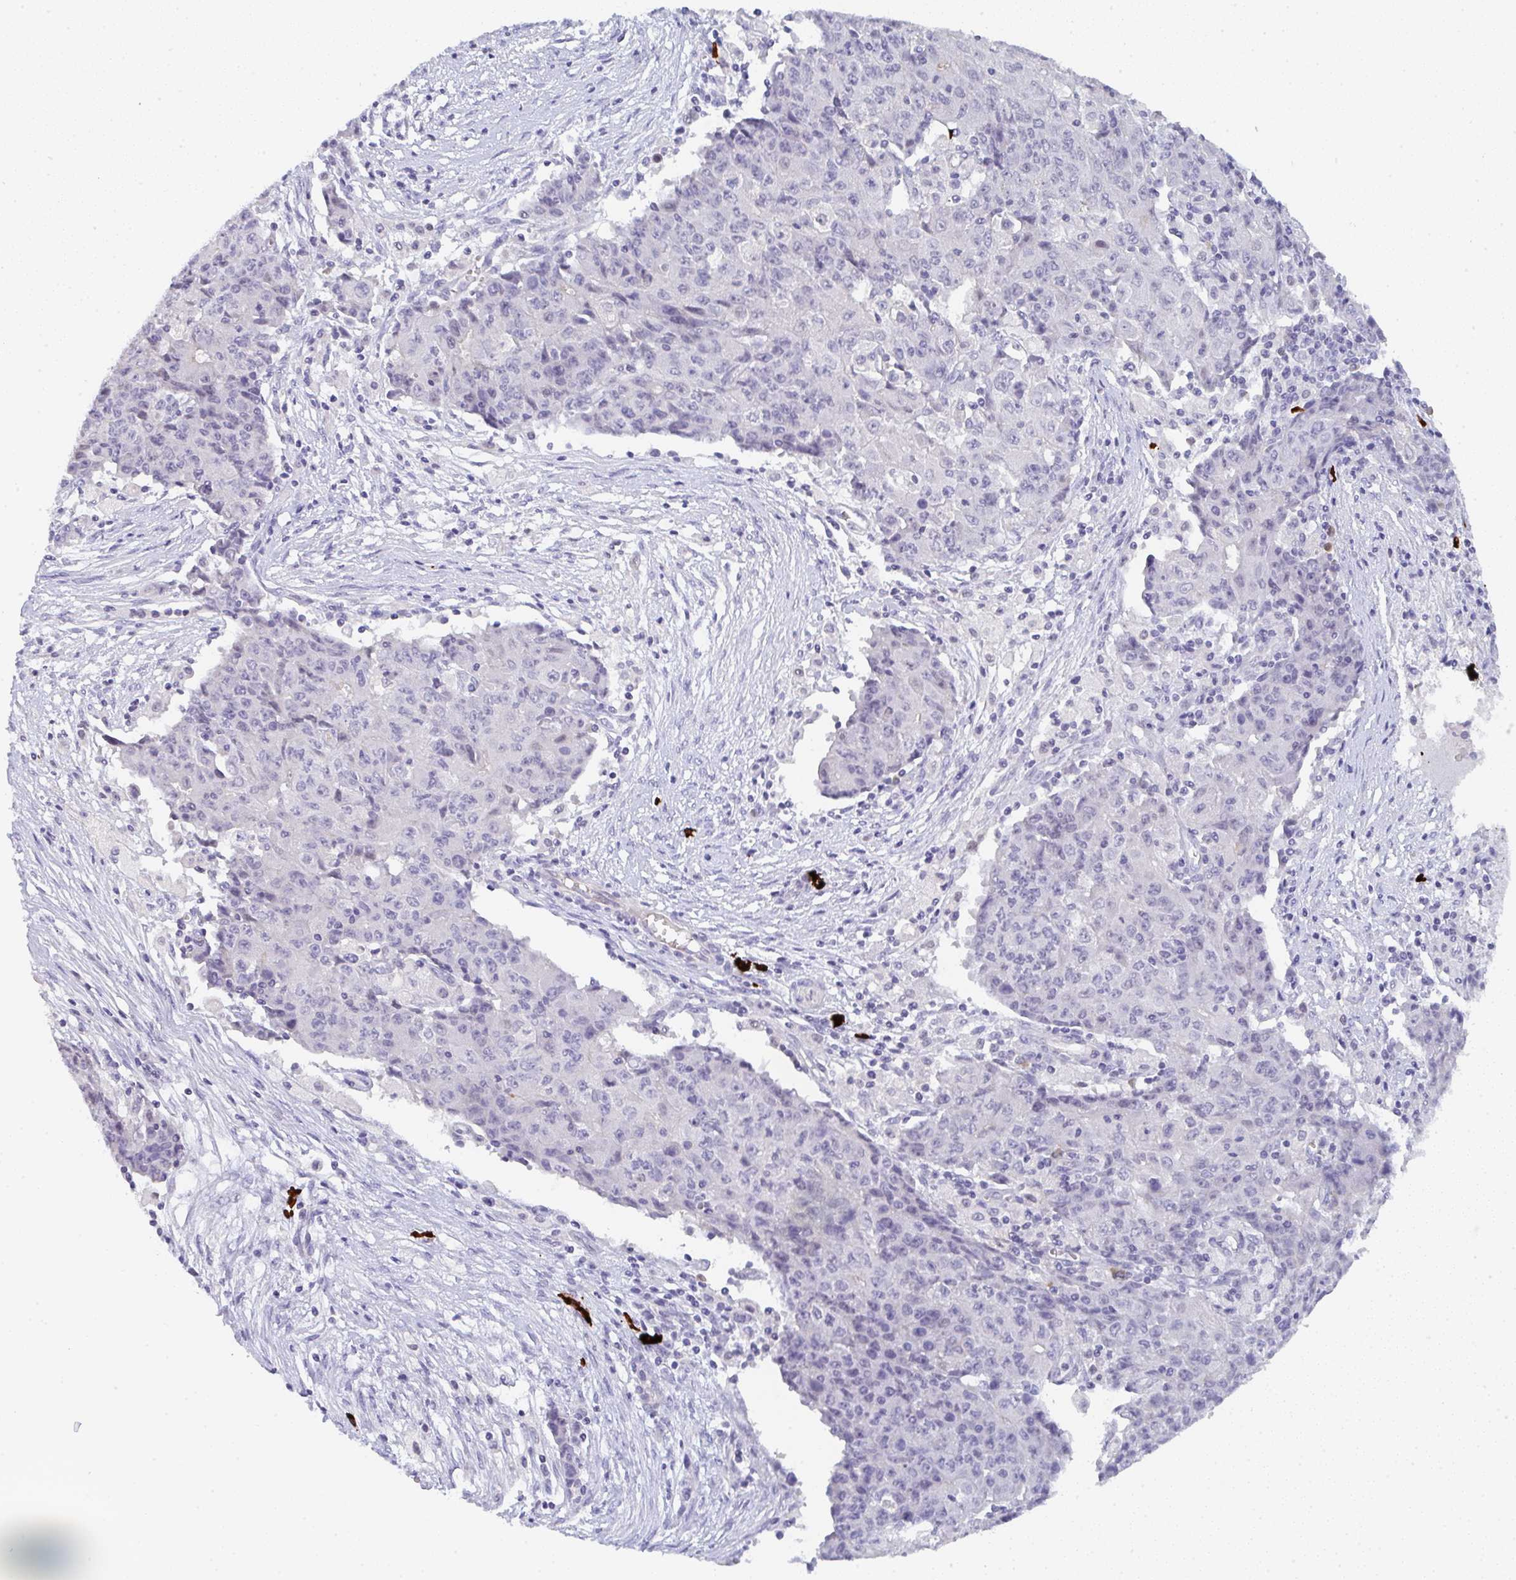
{"staining": {"intensity": "negative", "quantity": "none", "location": "none"}, "tissue": "ovarian cancer", "cell_type": "Tumor cells", "image_type": "cancer", "snomed": [{"axis": "morphology", "description": "Carcinoma, endometroid"}, {"axis": "topography", "description": "Ovary"}], "caption": "Image shows no protein positivity in tumor cells of ovarian endometroid carcinoma tissue.", "gene": "CACNA1S", "patient": {"sex": "female", "age": 42}}